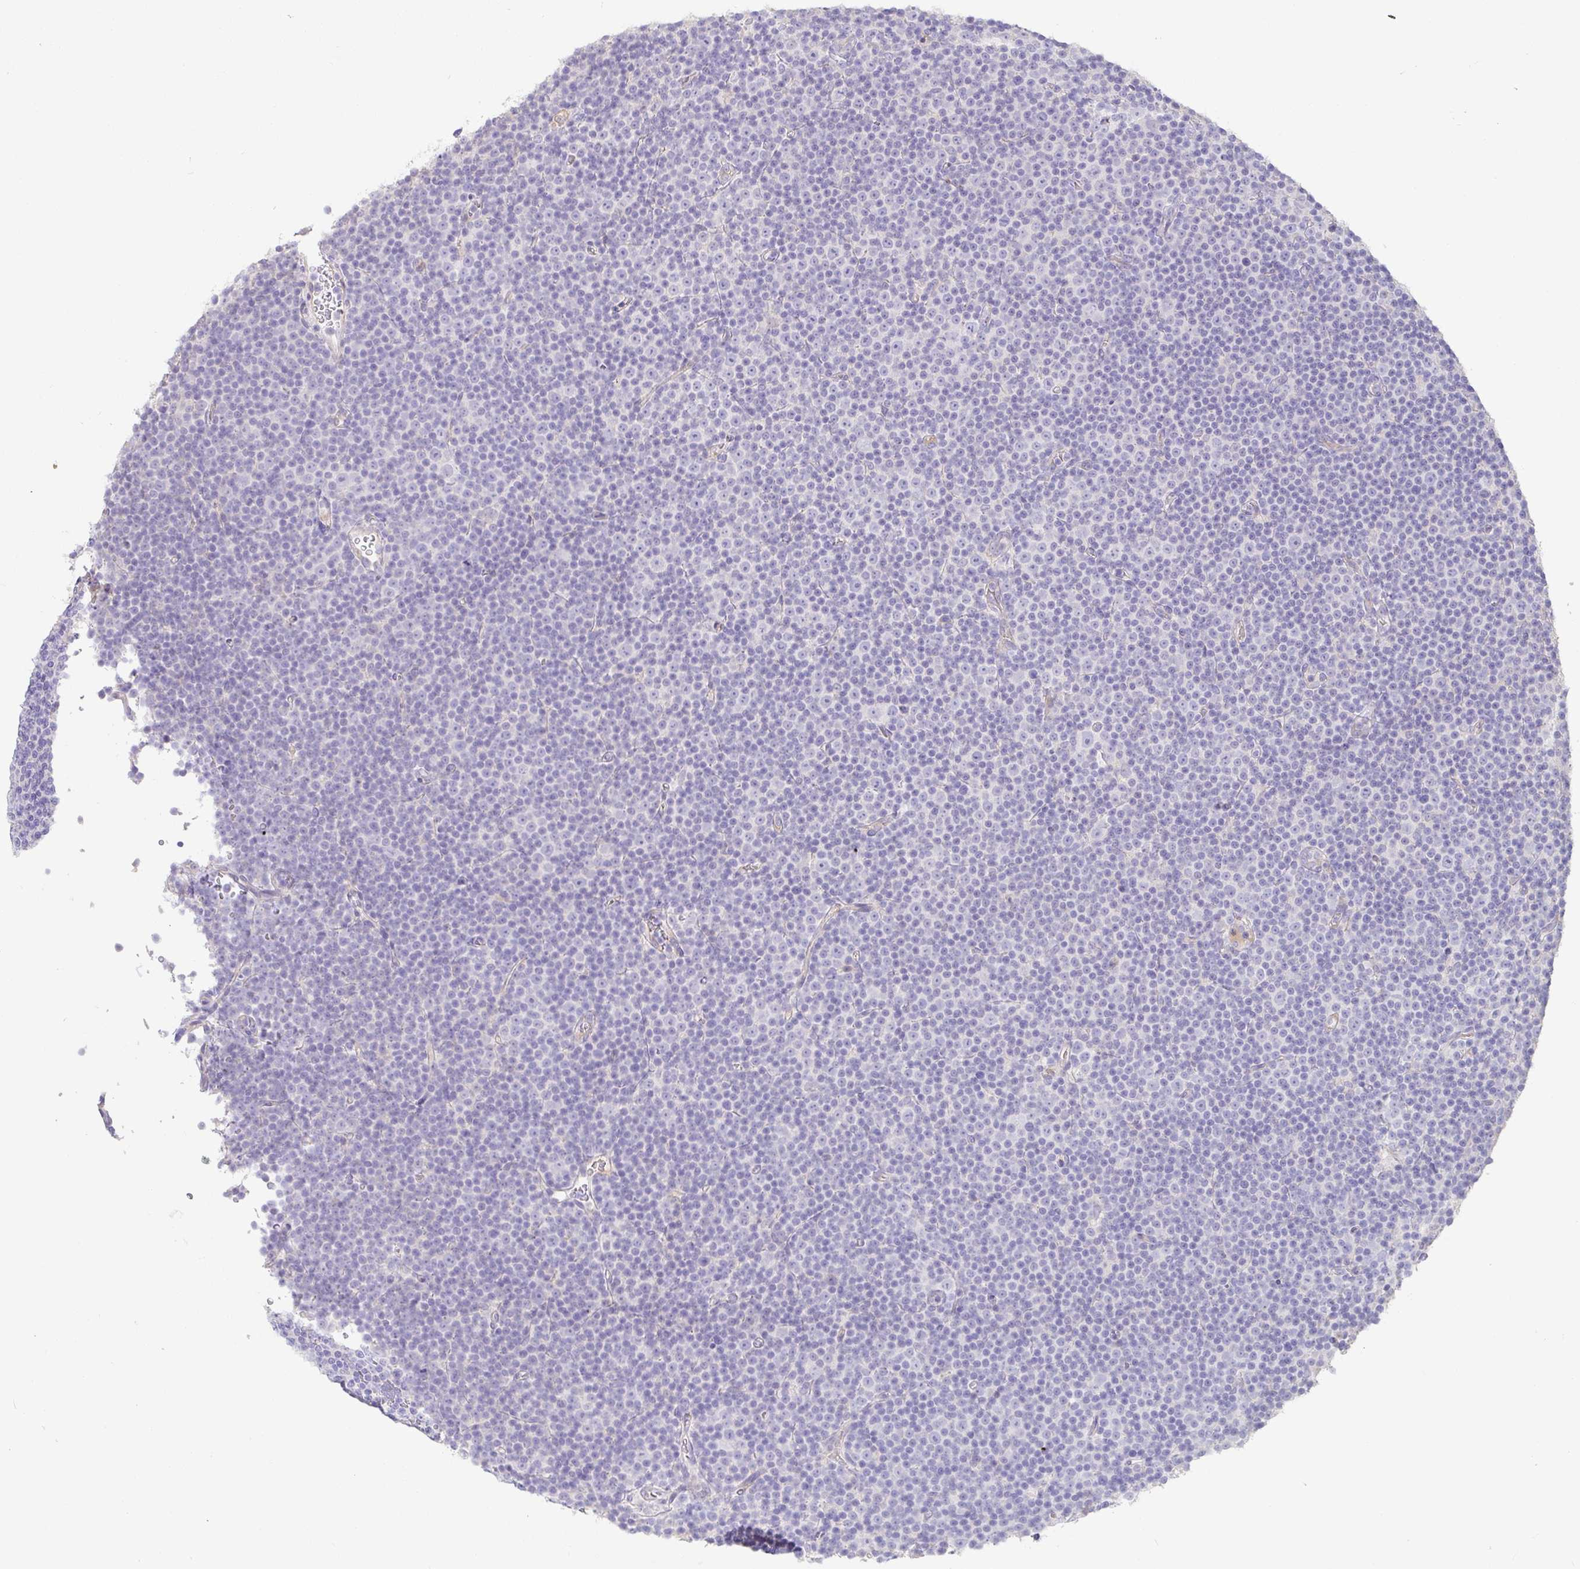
{"staining": {"intensity": "negative", "quantity": "none", "location": "none"}, "tissue": "lymphoma", "cell_type": "Tumor cells", "image_type": "cancer", "snomed": [{"axis": "morphology", "description": "Malignant lymphoma, non-Hodgkin's type, Low grade"}, {"axis": "topography", "description": "Lymph node"}], "caption": "Histopathology image shows no significant protein positivity in tumor cells of low-grade malignant lymphoma, non-Hodgkin's type.", "gene": "PYGM", "patient": {"sex": "female", "age": 67}}